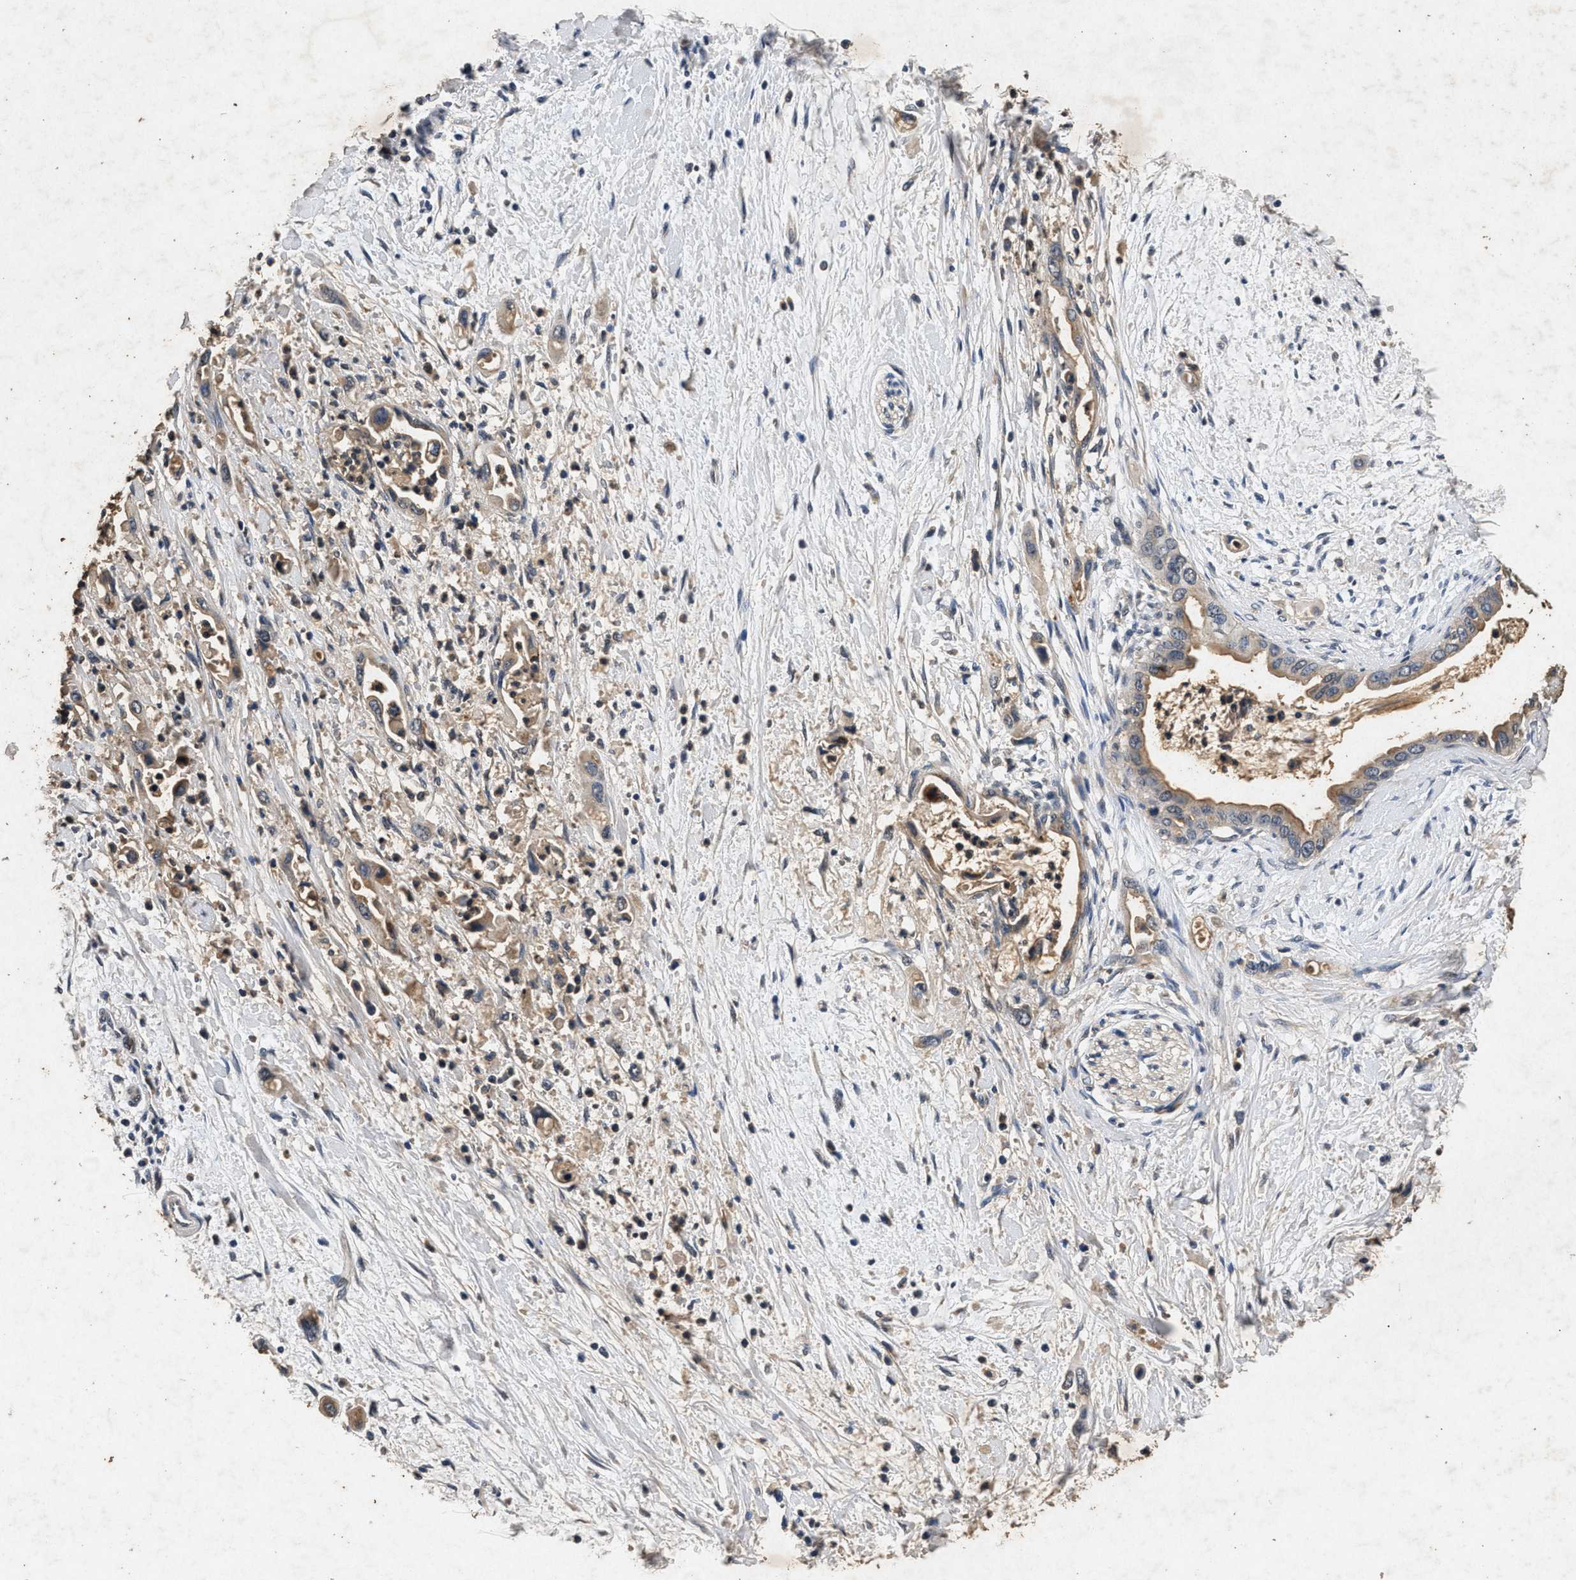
{"staining": {"intensity": "weak", "quantity": "<25%", "location": "cytoplasmic/membranous"}, "tissue": "pancreatic cancer", "cell_type": "Tumor cells", "image_type": "cancer", "snomed": [{"axis": "morphology", "description": "Adenocarcinoma, NOS"}, {"axis": "topography", "description": "Pancreas"}], "caption": "Tumor cells show no significant protein expression in pancreatic adenocarcinoma.", "gene": "PPP1CC", "patient": {"sex": "male", "age": 55}}